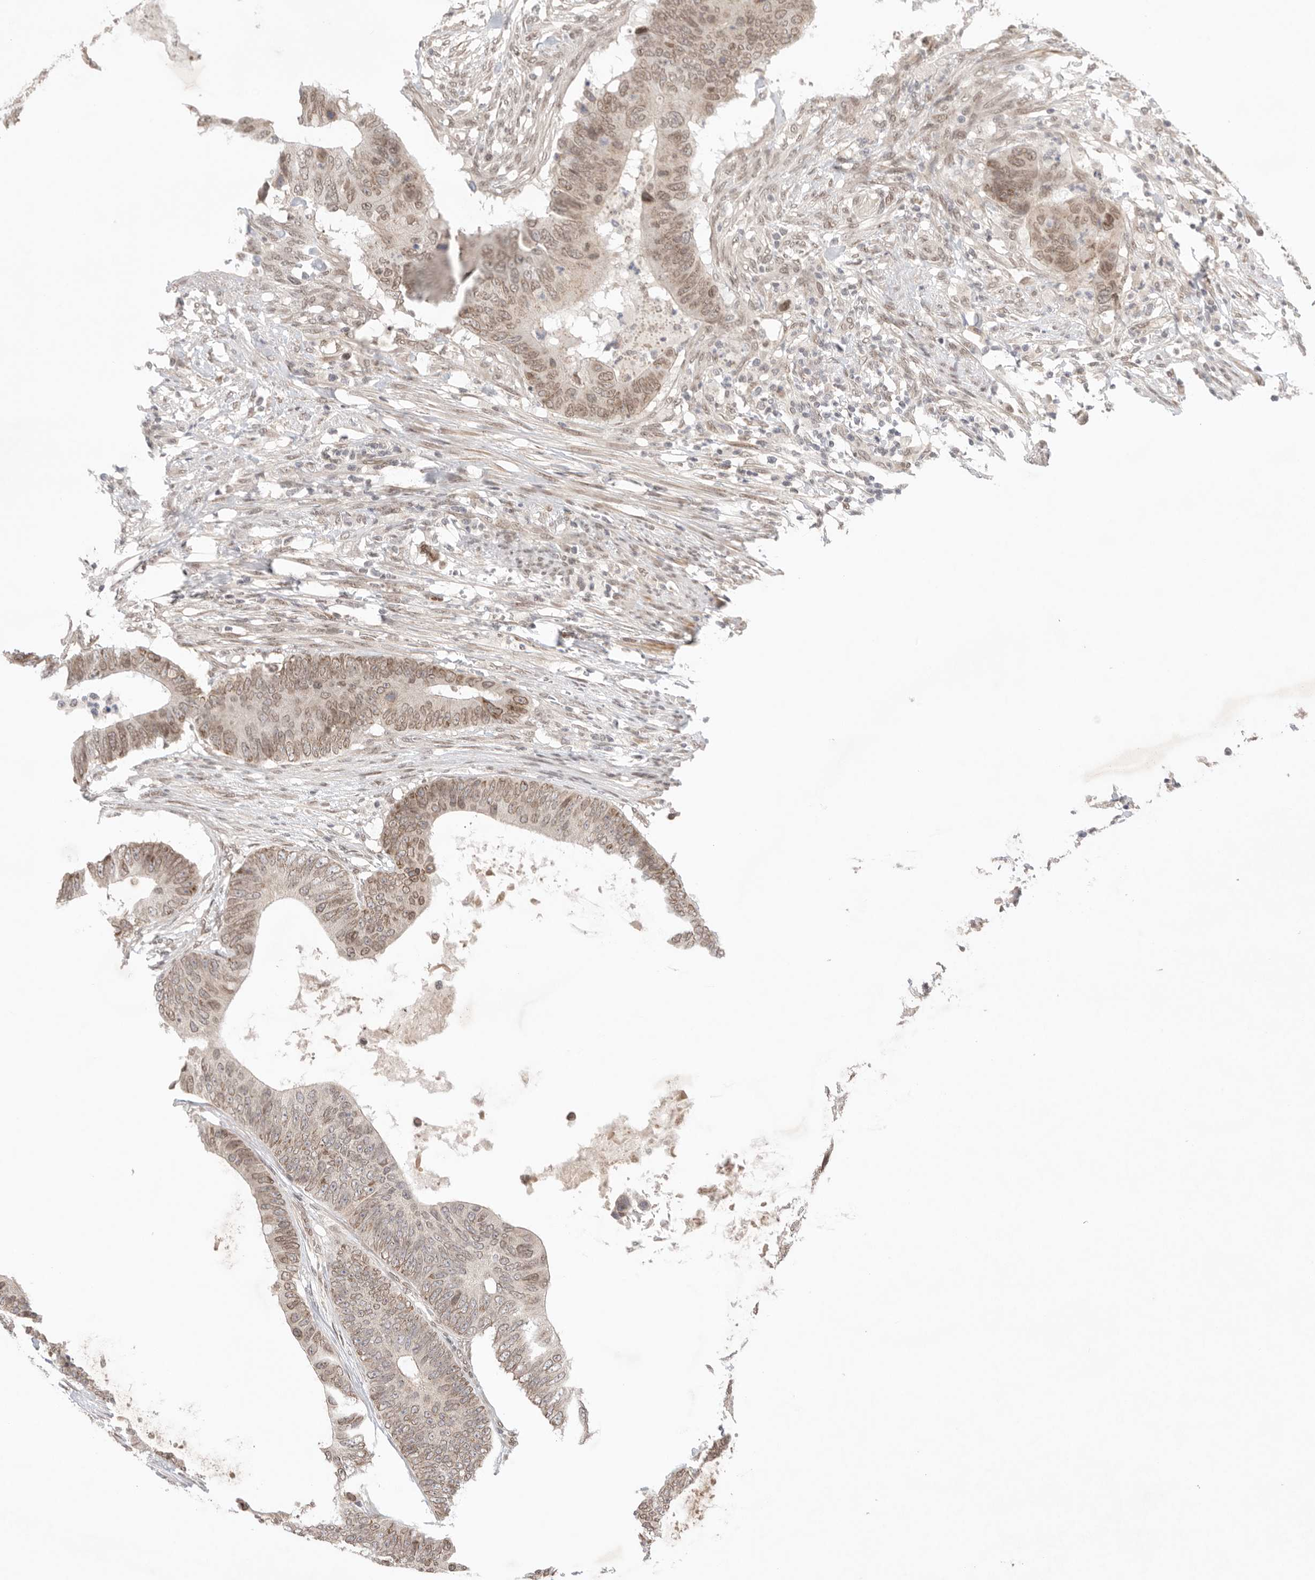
{"staining": {"intensity": "moderate", "quantity": ">75%", "location": "nuclear"}, "tissue": "colorectal cancer", "cell_type": "Tumor cells", "image_type": "cancer", "snomed": [{"axis": "morphology", "description": "Adenocarcinoma, NOS"}, {"axis": "topography", "description": "Colon"}], "caption": "DAB immunohistochemical staining of human adenocarcinoma (colorectal) demonstrates moderate nuclear protein expression in about >75% of tumor cells. (brown staining indicates protein expression, while blue staining denotes nuclei).", "gene": "LEMD3", "patient": {"sex": "male", "age": 56}}